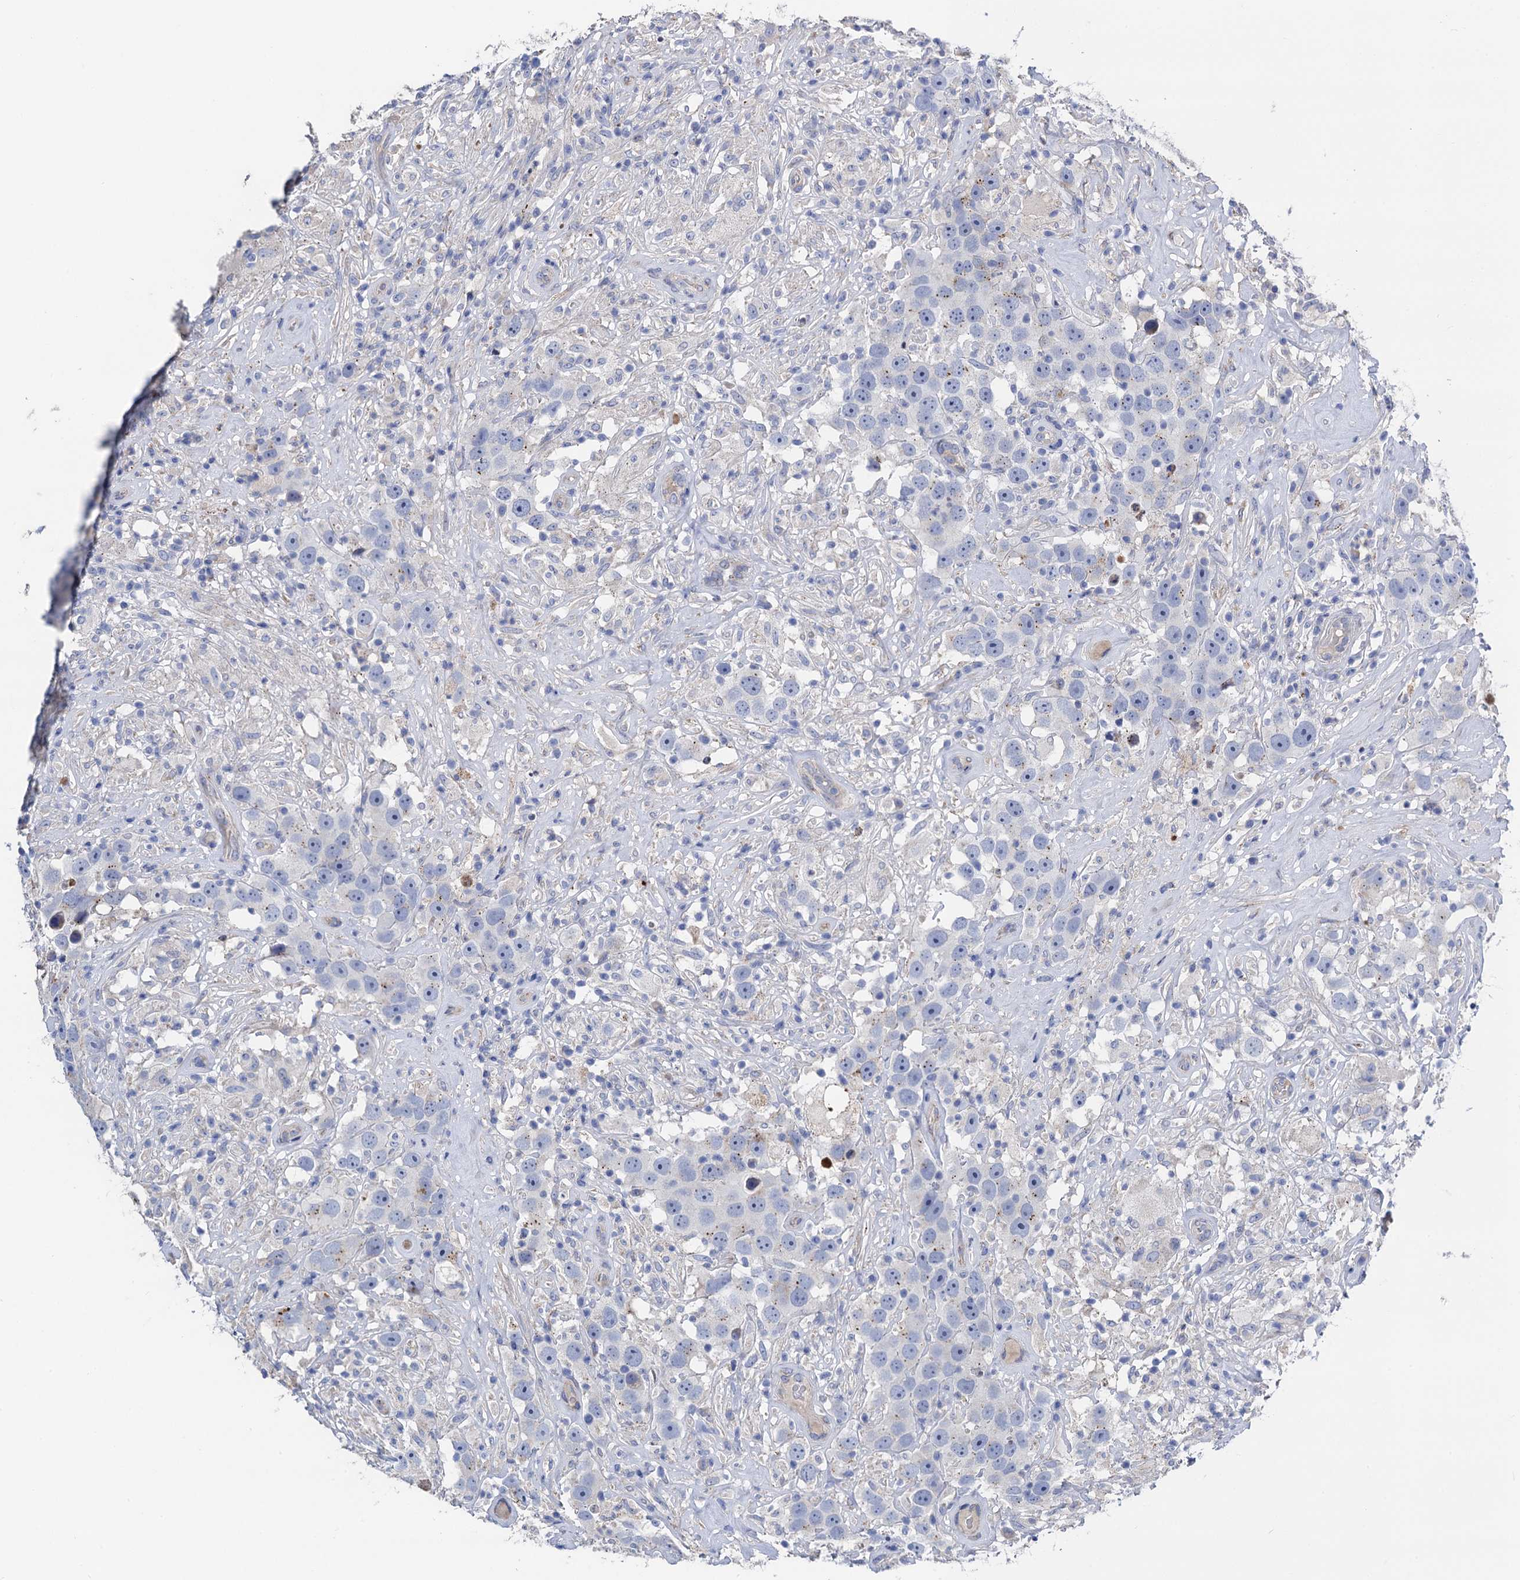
{"staining": {"intensity": "negative", "quantity": "none", "location": "none"}, "tissue": "testis cancer", "cell_type": "Tumor cells", "image_type": "cancer", "snomed": [{"axis": "morphology", "description": "Seminoma, NOS"}, {"axis": "topography", "description": "Testis"}], "caption": "This is an immunohistochemistry image of testis cancer (seminoma). There is no staining in tumor cells.", "gene": "FREM3", "patient": {"sex": "male", "age": 49}}